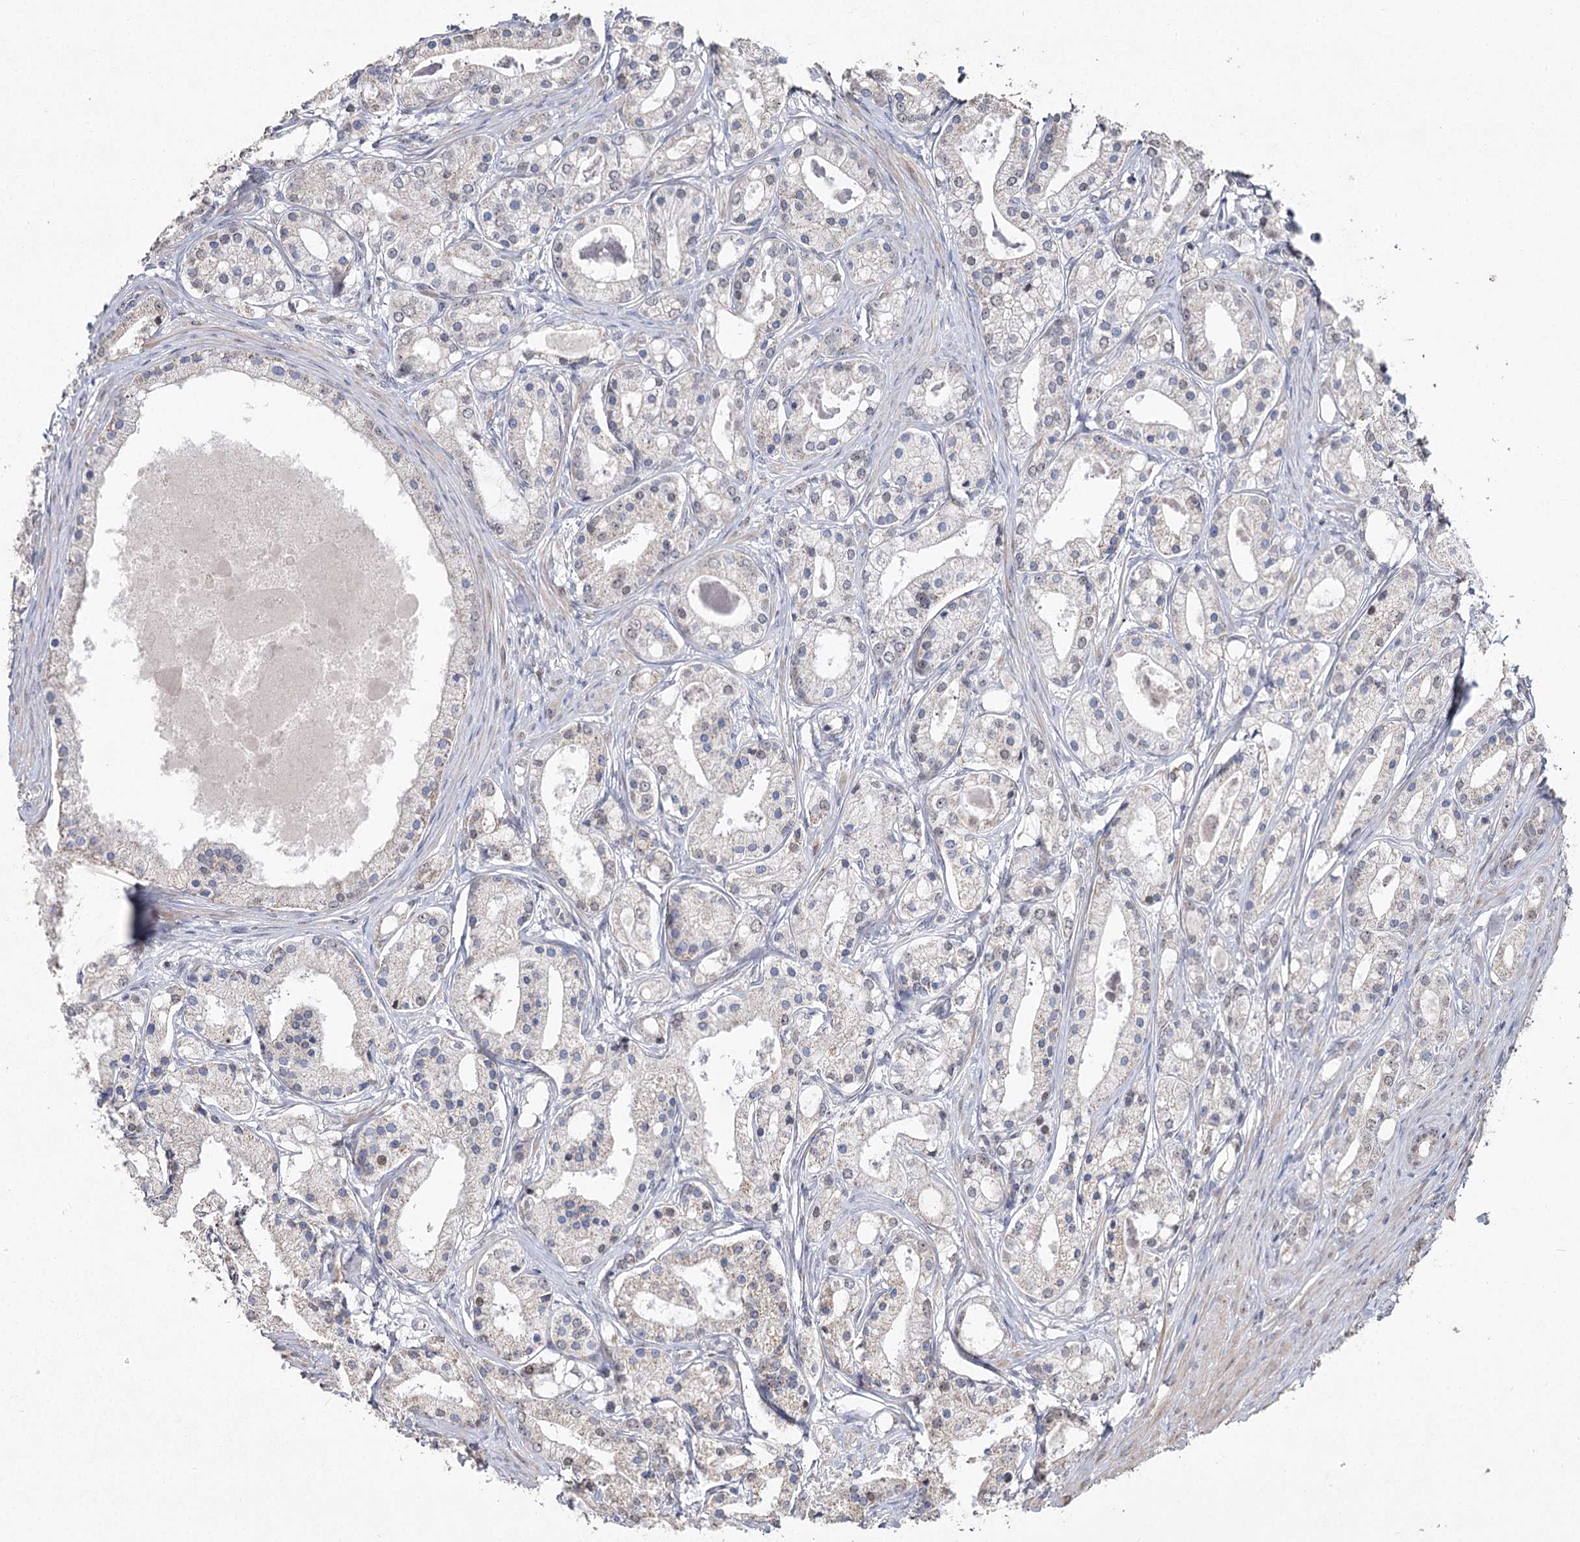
{"staining": {"intensity": "negative", "quantity": "none", "location": "none"}, "tissue": "prostate cancer", "cell_type": "Tumor cells", "image_type": "cancer", "snomed": [{"axis": "morphology", "description": "Adenocarcinoma, High grade"}, {"axis": "topography", "description": "Prostate"}], "caption": "Tumor cells are negative for brown protein staining in prostate adenocarcinoma (high-grade).", "gene": "RUFY4", "patient": {"sex": "male", "age": 59}}